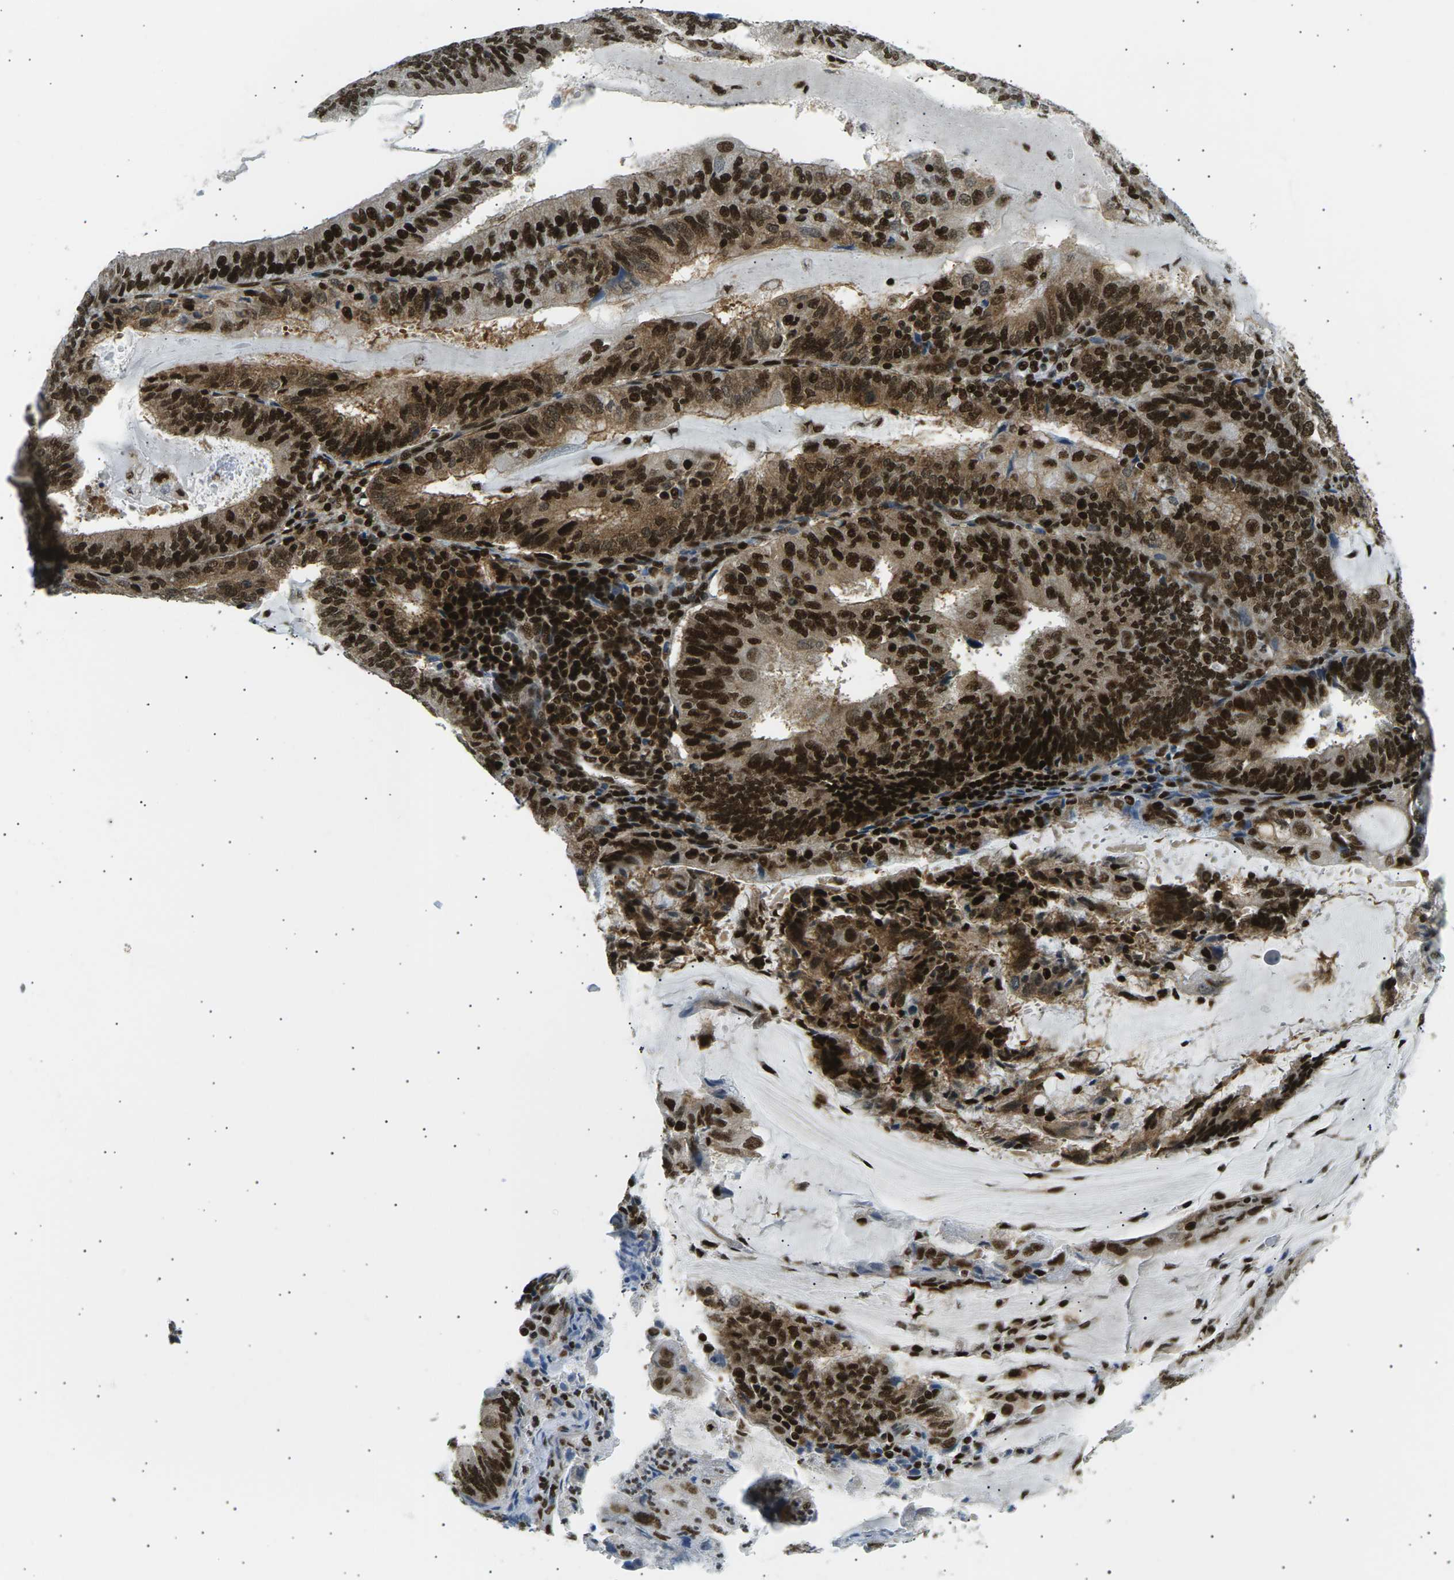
{"staining": {"intensity": "strong", "quantity": ">75%", "location": "cytoplasmic/membranous,nuclear"}, "tissue": "endometrial cancer", "cell_type": "Tumor cells", "image_type": "cancer", "snomed": [{"axis": "morphology", "description": "Adenocarcinoma, NOS"}, {"axis": "topography", "description": "Endometrium"}], "caption": "Human endometrial cancer stained for a protein (brown) demonstrates strong cytoplasmic/membranous and nuclear positive staining in approximately >75% of tumor cells.", "gene": "RPA2", "patient": {"sex": "female", "age": 81}}